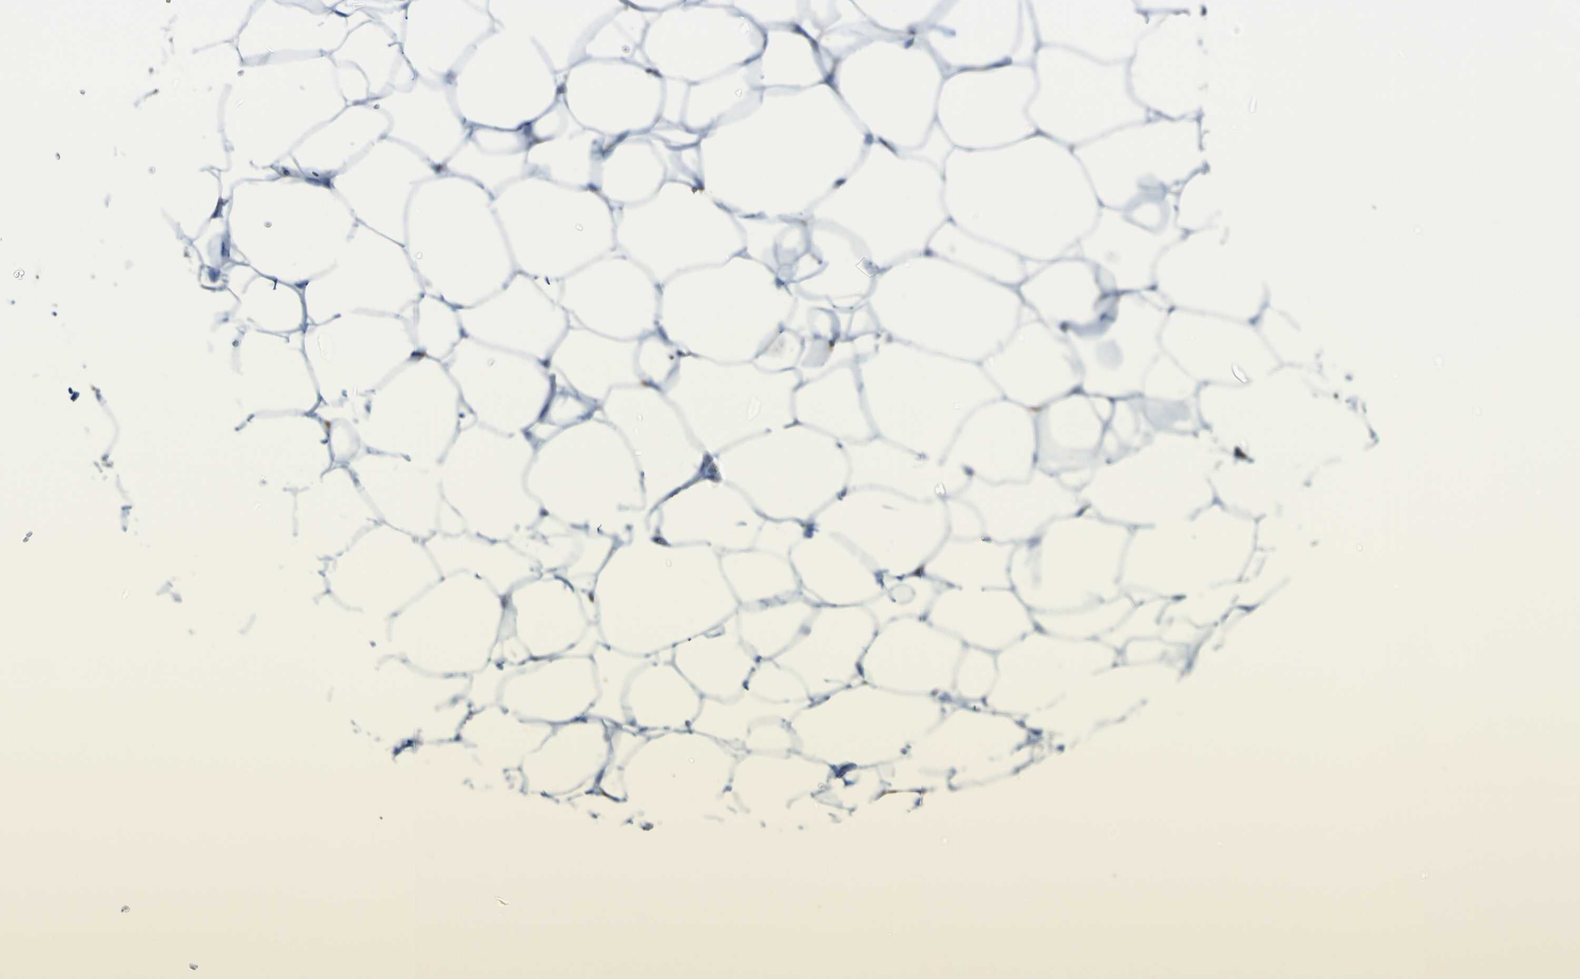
{"staining": {"intensity": "negative", "quantity": "none", "location": "none"}, "tissue": "adipose tissue", "cell_type": "Adipocytes", "image_type": "normal", "snomed": [{"axis": "morphology", "description": "Normal tissue, NOS"}, {"axis": "topography", "description": "Breast"}, {"axis": "topography", "description": "Adipose tissue"}], "caption": "There is no significant positivity in adipocytes of adipose tissue. (DAB (3,3'-diaminobenzidine) immunohistochemistry visualized using brightfield microscopy, high magnification).", "gene": "IGF2R", "patient": {"sex": "female", "age": 25}}